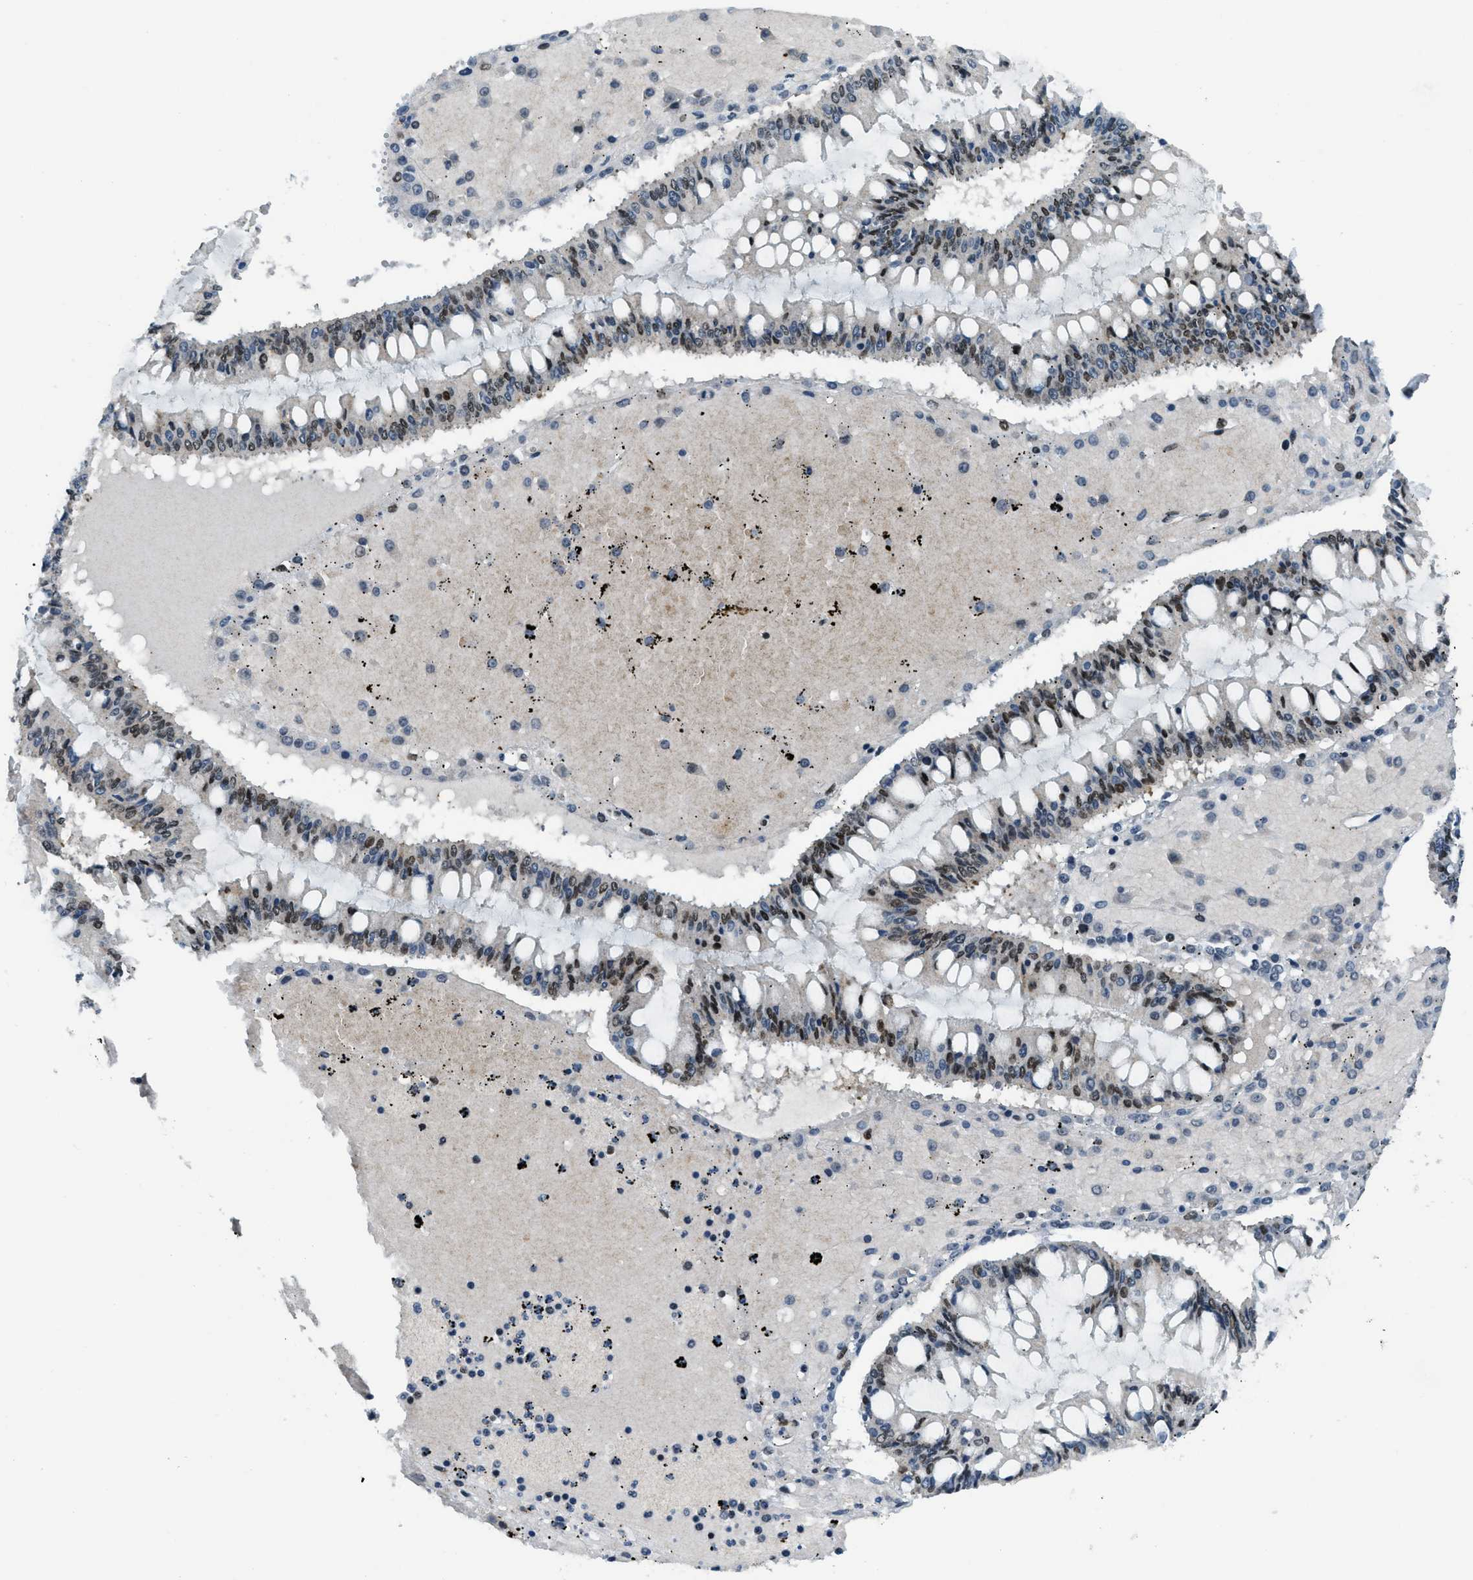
{"staining": {"intensity": "moderate", "quantity": "25%-75%", "location": "nuclear"}, "tissue": "ovarian cancer", "cell_type": "Tumor cells", "image_type": "cancer", "snomed": [{"axis": "morphology", "description": "Cystadenocarcinoma, mucinous, NOS"}, {"axis": "topography", "description": "Ovary"}], "caption": "An immunohistochemistry image of neoplastic tissue is shown. Protein staining in brown highlights moderate nuclear positivity in ovarian mucinous cystadenocarcinoma within tumor cells. (IHC, brightfield microscopy, high magnification).", "gene": "KLF6", "patient": {"sex": "female", "age": 73}}